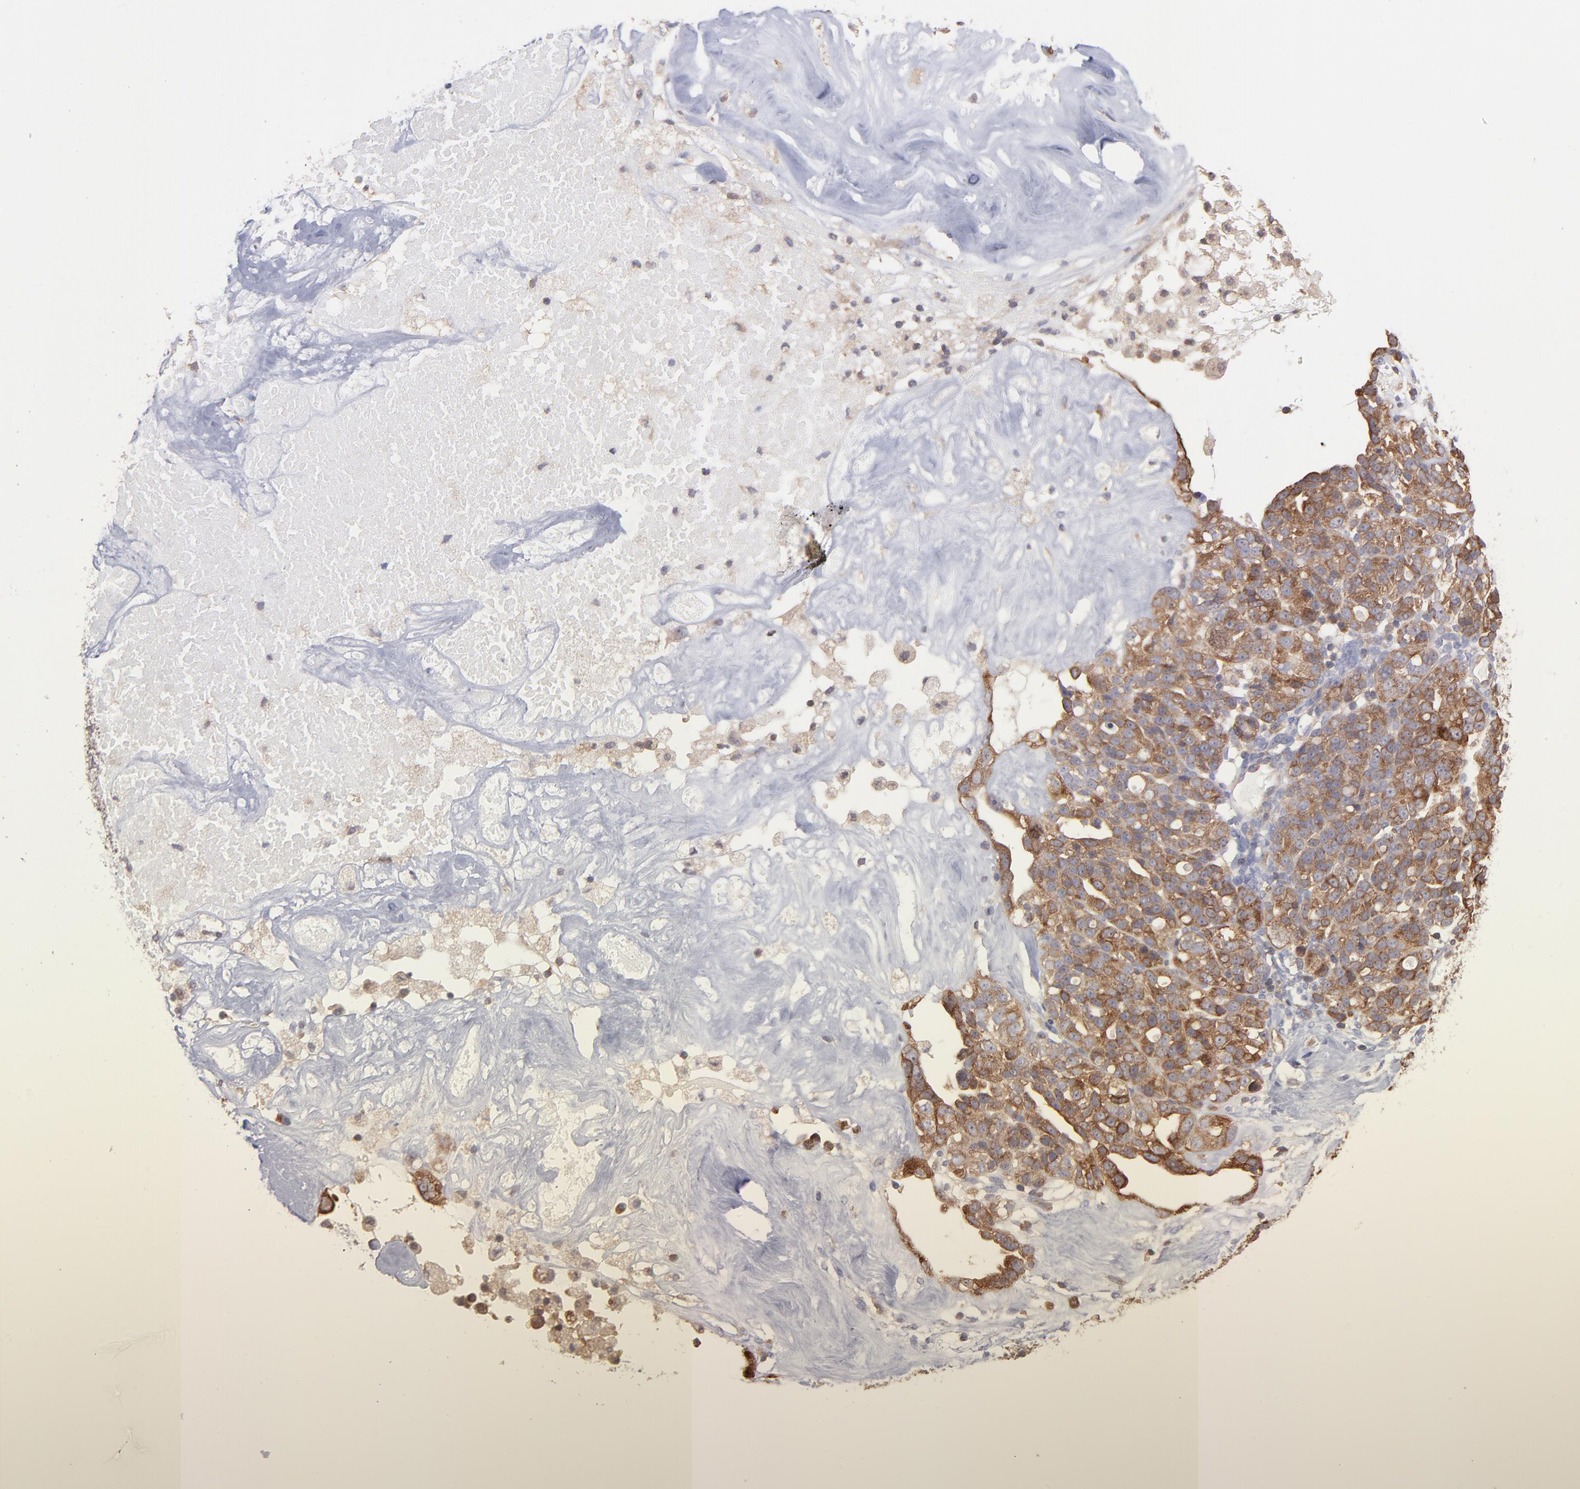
{"staining": {"intensity": "moderate", "quantity": ">75%", "location": "cytoplasmic/membranous"}, "tissue": "ovarian cancer", "cell_type": "Tumor cells", "image_type": "cancer", "snomed": [{"axis": "morphology", "description": "Cystadenocarcinoma, serous, NOS"}, {"axis": "topography", "description": "Ovary"}], "caption": "Ovarian serous cystadenocarcinoma stained with a protein marker exhibits moderate staining in tumor cells.", "gene": "MAPRE1", "patient": {"sex": "female", "age": 66}}